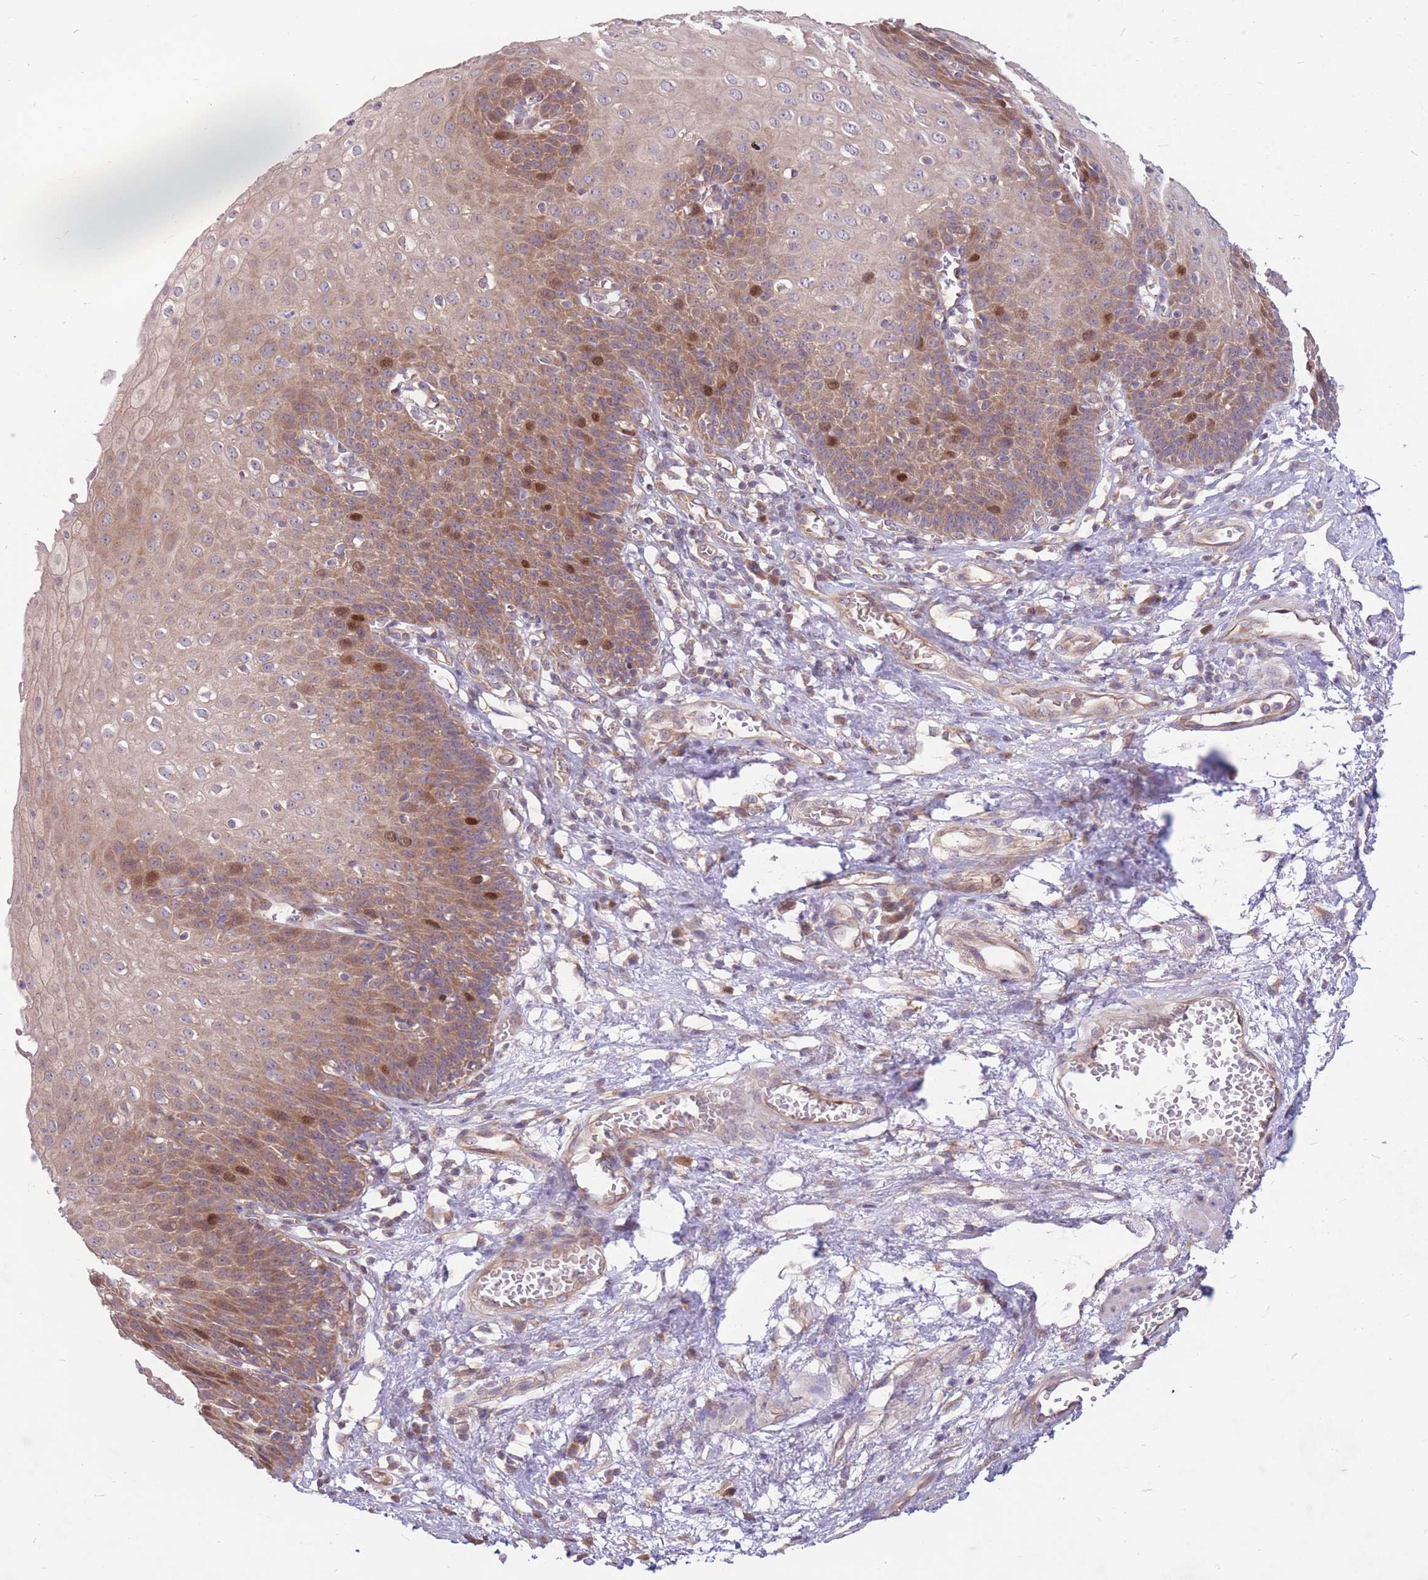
{"staining": {"intensity": "strong", "quantity": "<25%", "location": "cytoplasmic/membranous,nuclear"}, "tissue": "esophagus", "cell_type": "Squamous epithelial cells", "image_type": "normal", "snomed": [{"axis": "morphology", "description": "Normal tissue, NOS"}, {"axis": "topography", "description": "Esophagus"}], "caption": "Human esophagus stained with a brown dye displays strong cytoplasmic/membranous,nuclear positive expression in approximately <25% of squamous epithelial cells.", "gene": "GMNN", "patient": {"sex": "male", "age": 71}}